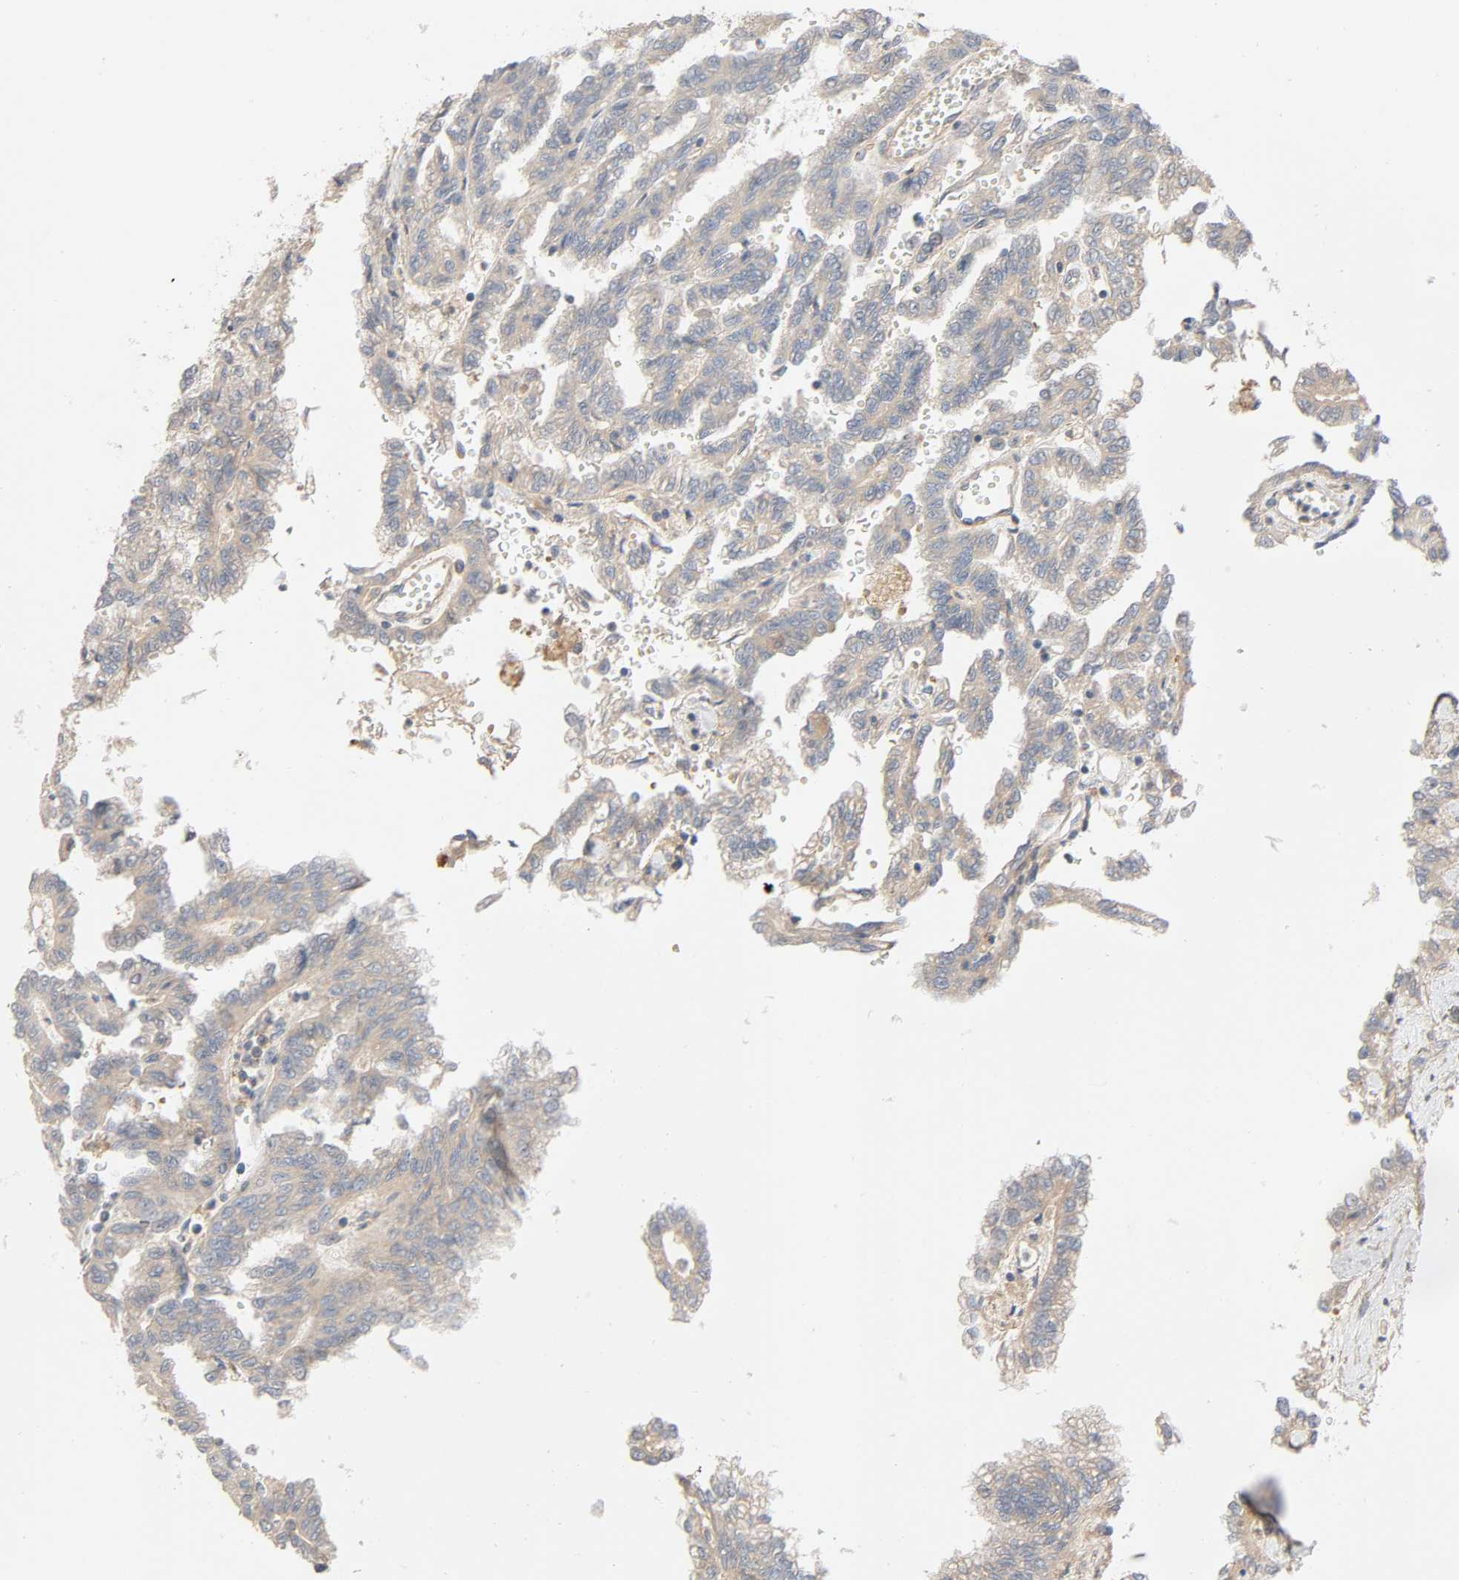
{"staining": {"intensity": "weak", "quantity": "<25%", "location": "cytoplasmic/membranous"}, "tissue": "renal cancer", "cell_type": "Tumor cells", "image_type": "cancer", "snomed": [{"axis": "morphology", "description": "Inflammation, NOS"}, {"axis": "morphology", "description": "Adenocarcinoma, NOS"}, {"axis": "topography", "description": "Kidney"}], "caption": "Adenocarcinoma (renal) was stained to show a protein in brown. There is no significant expression in tumor cells.", "gene": "SGSM1", "patient": {"sex": "male", "age": 68}}